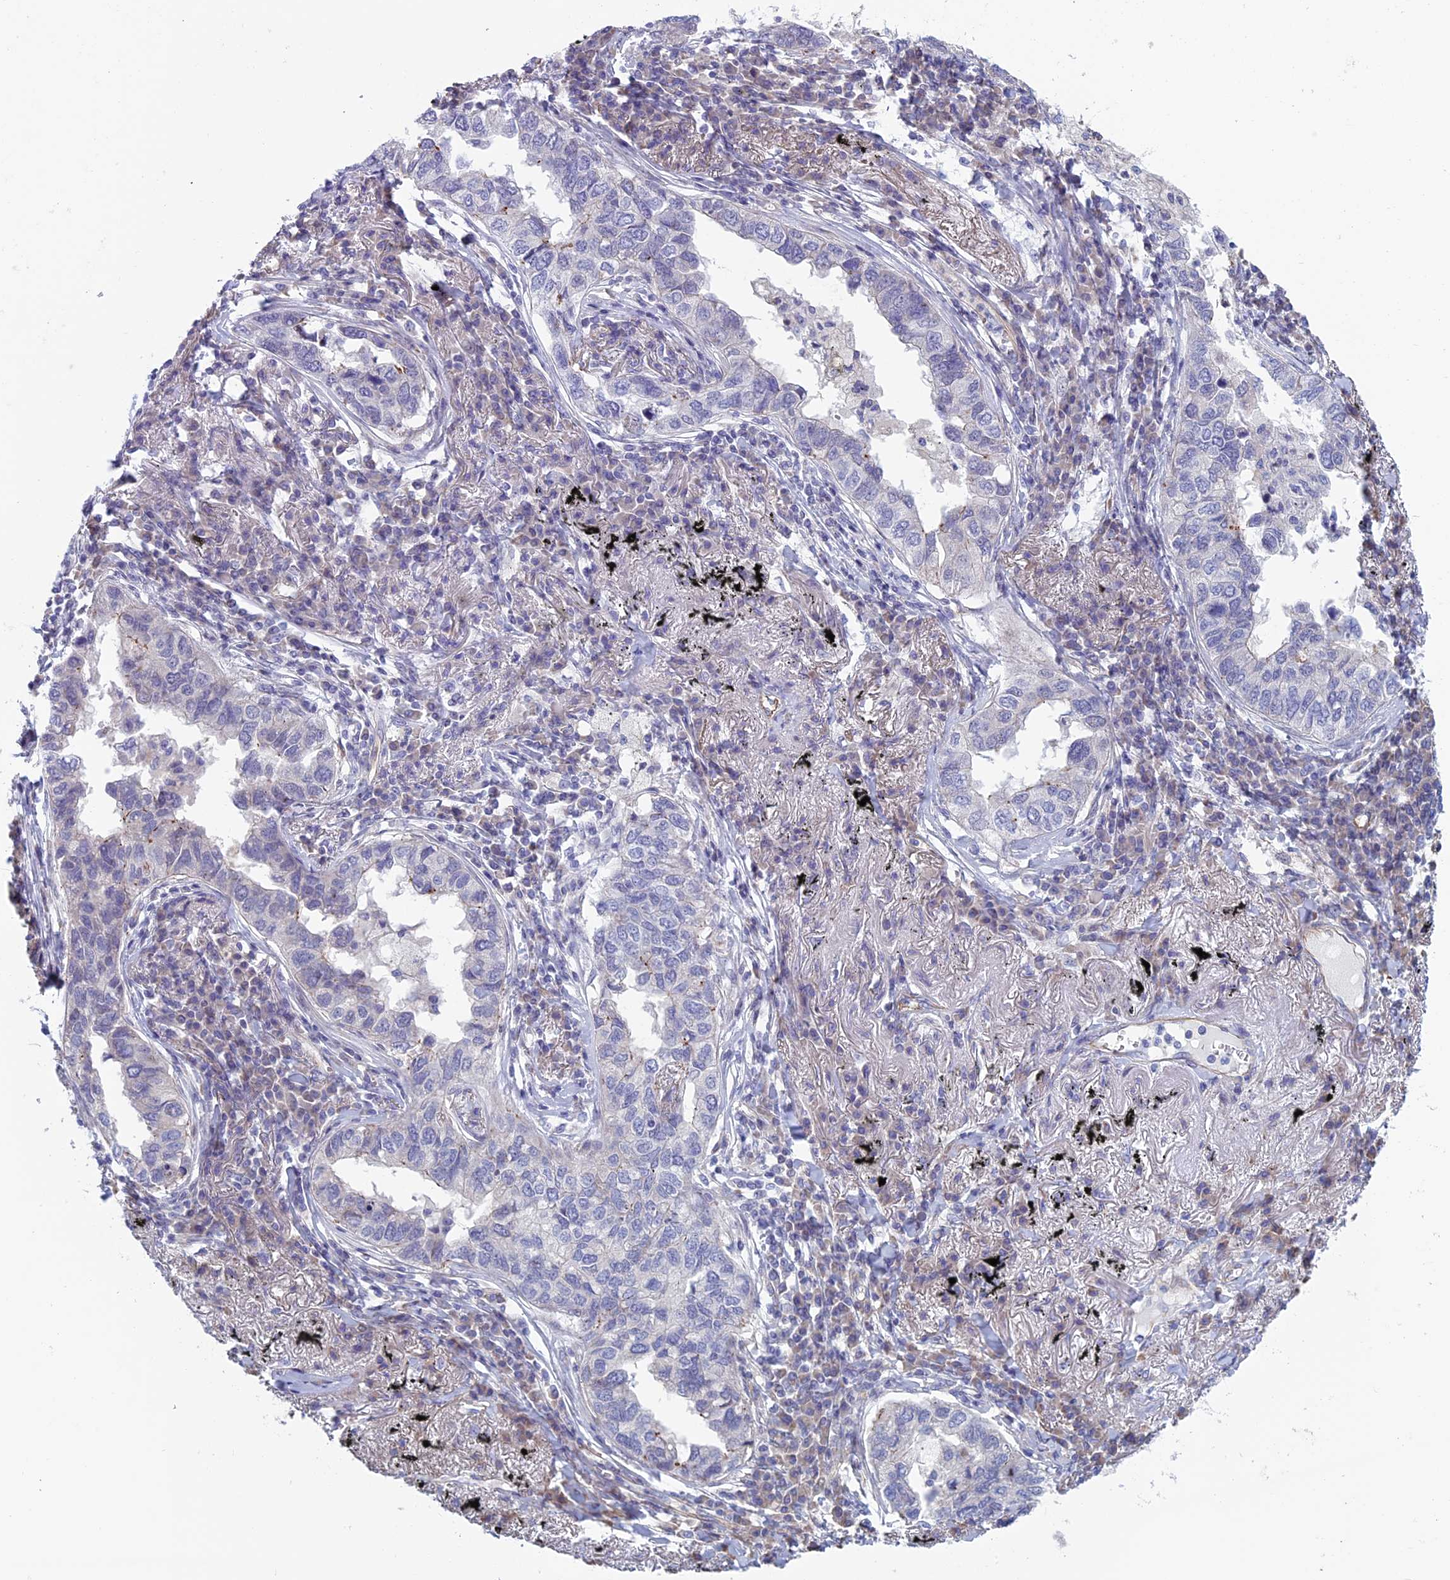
{"staining": {"intensity": "negative", "quantity": "none", "location": "none"}, "tissue": "lung cancer", "cell_type": "Tumor cells", "image_type": "cancer", "snomed": [{"axis": "morphology", "description": "Adenocarcinoma, NOS"}, {"axis": "topography", "description": "Lung"}], "caption": "A high-resolution image shows IHC staining of adenocarcinoma (lung), which shows no significant staining in tumor cells.", "gene": "BCL2L10", "patient": {"sex": "male", "age": 65}}